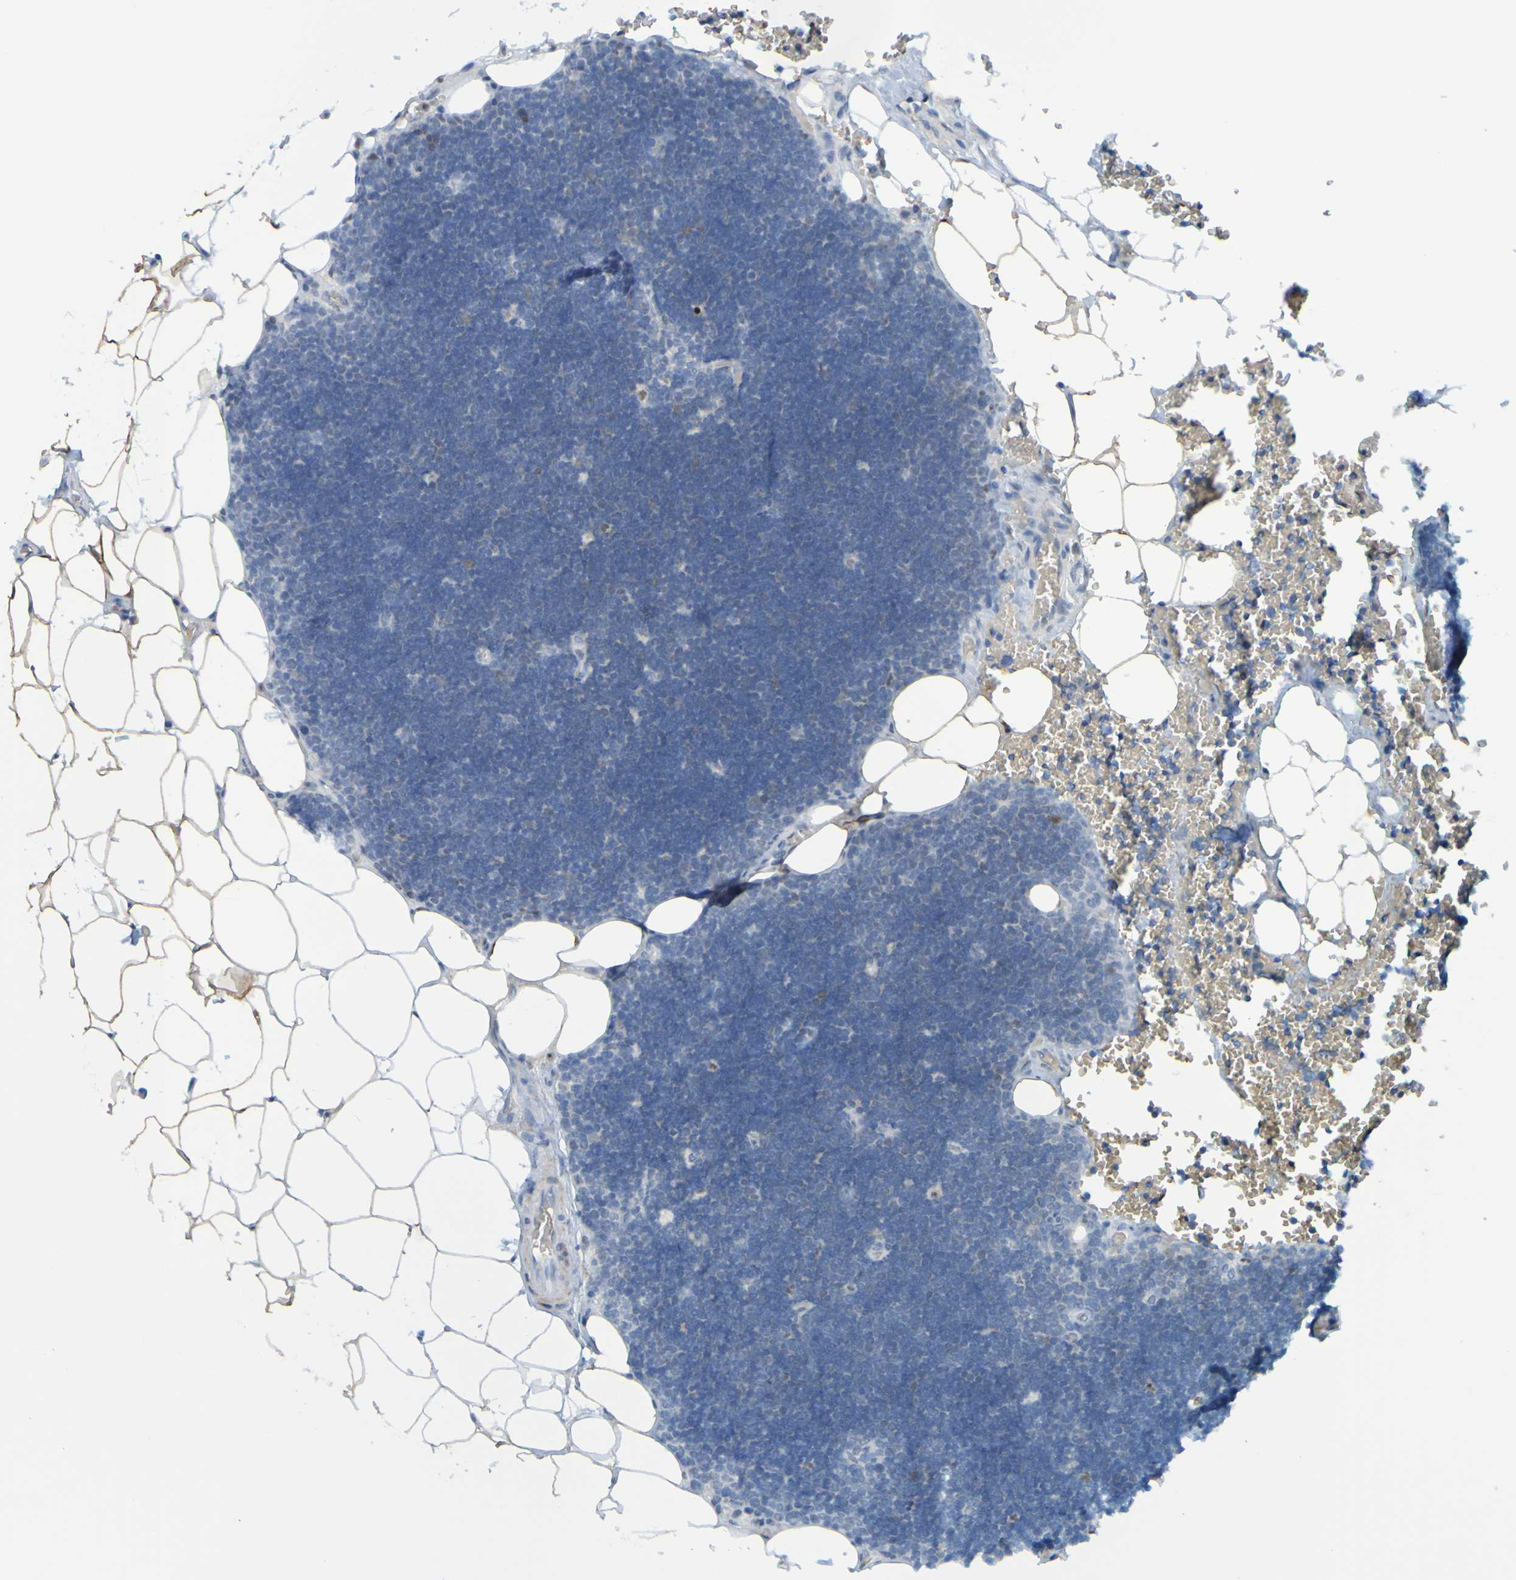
{"staining": {"intensity": "weak", "quantity": ">75%", "location": "nuclear"}, "tissue": "lymph node", "cell_type": "Germinal center cells", "image_type": "normal", "snomed": [{"axis": "morphology", "description": "Normal tissue, NOS"}, {"axis": "topography", "description": "Lymph node"}], "caption": "This image exhibits immunohistochemistry (IHC) staining of normal lymph node, with low weak nuclear positivity in approximately >75% of germinal center cells.", "gene": "USP36", "patient": {"sex": "male", "age": 33}}